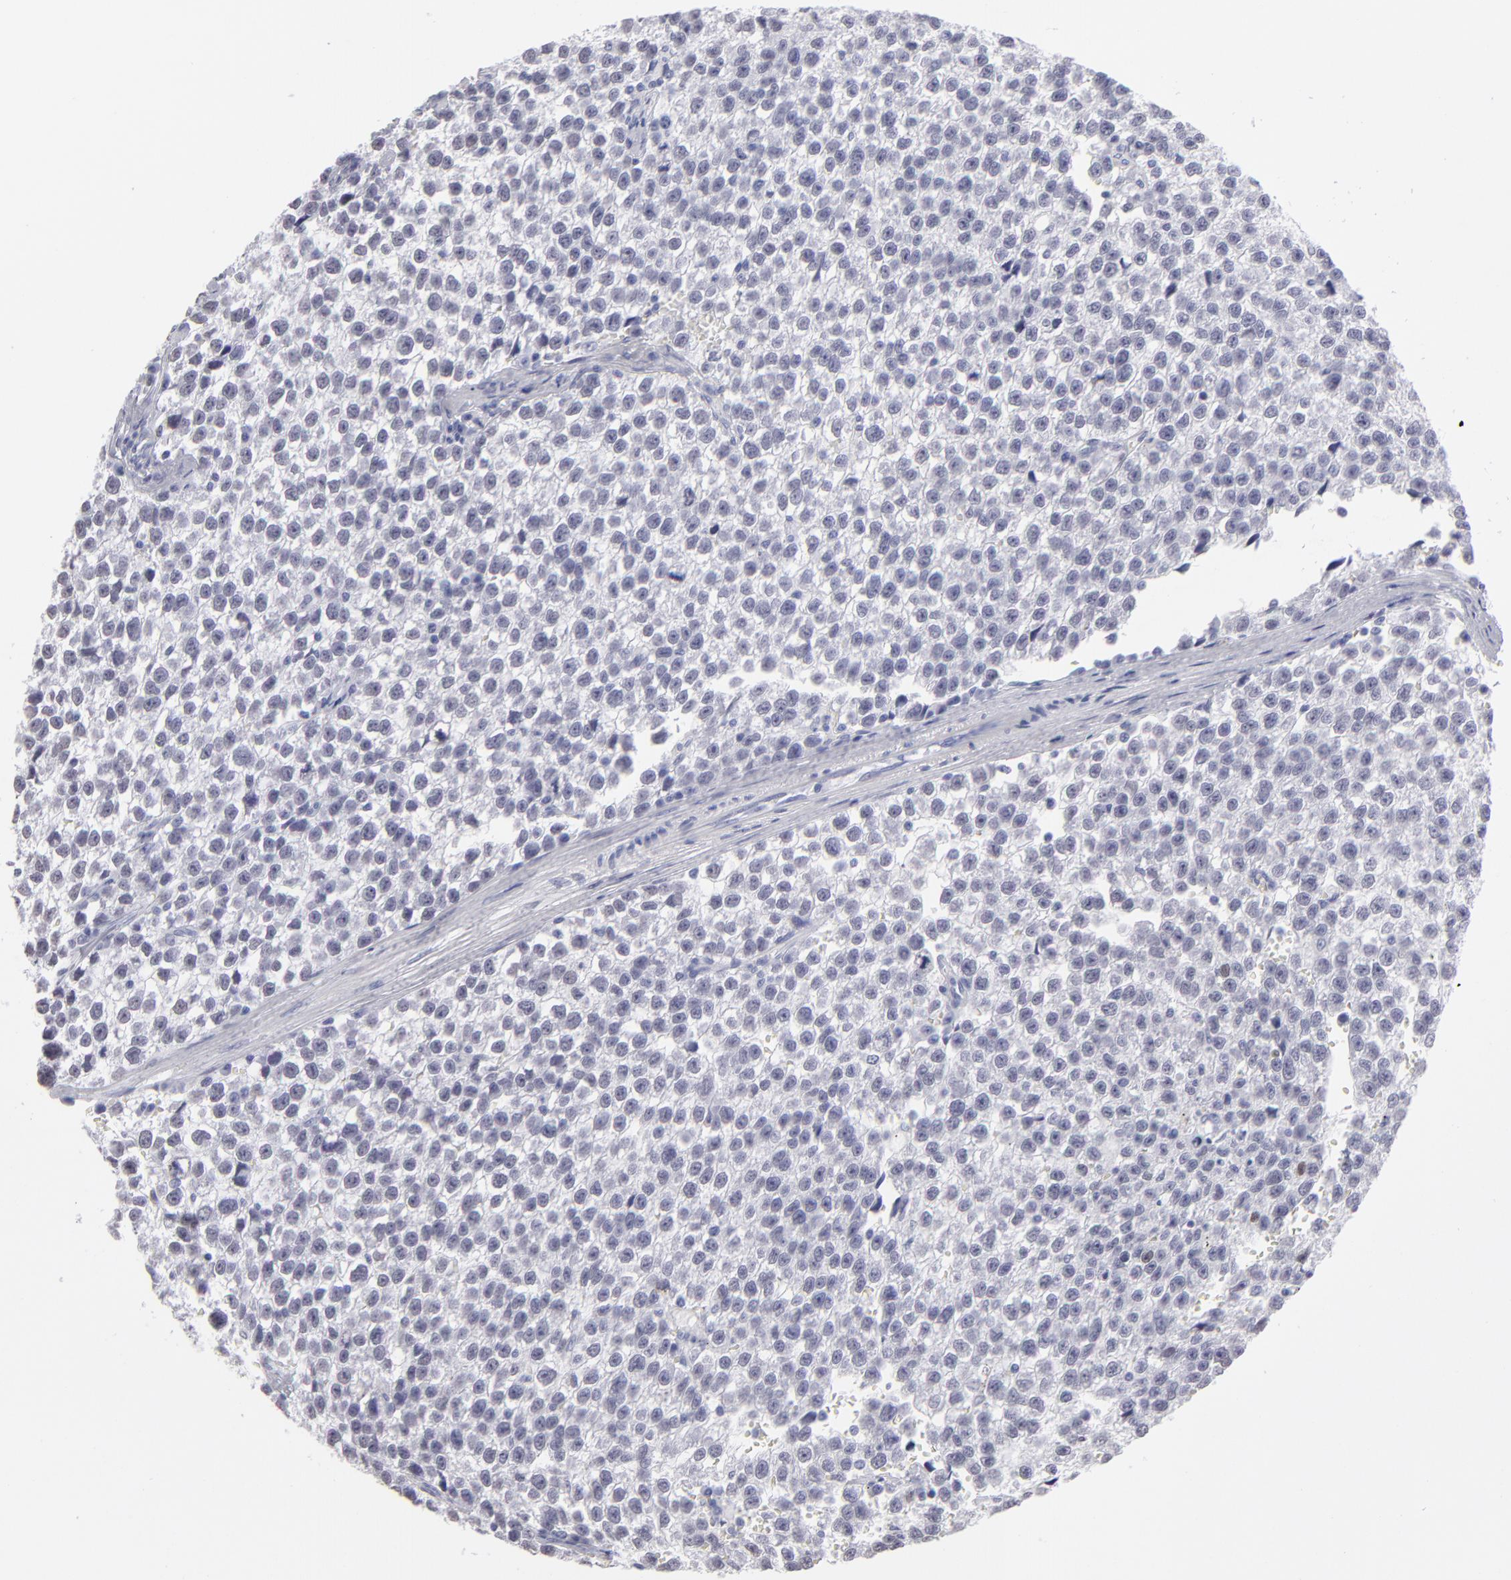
{"staining": {"intensity": "negative", "quantity": "none", "location": "none"}, "tissue": "testis cancer", "cell_type": "Tumor cells", "image_type": "cancer", "snomed": [{"axis": "morphology", "description": "Seminoma, NOS"}, {"axis": "topography", "description": "Testis"}], "caption": "Testis cancer was stained to show a protein in brown. There is no significant positivity in tumor cells.", "gene": "ALDOB", "patient": {"sex": "male", "age": 35}}